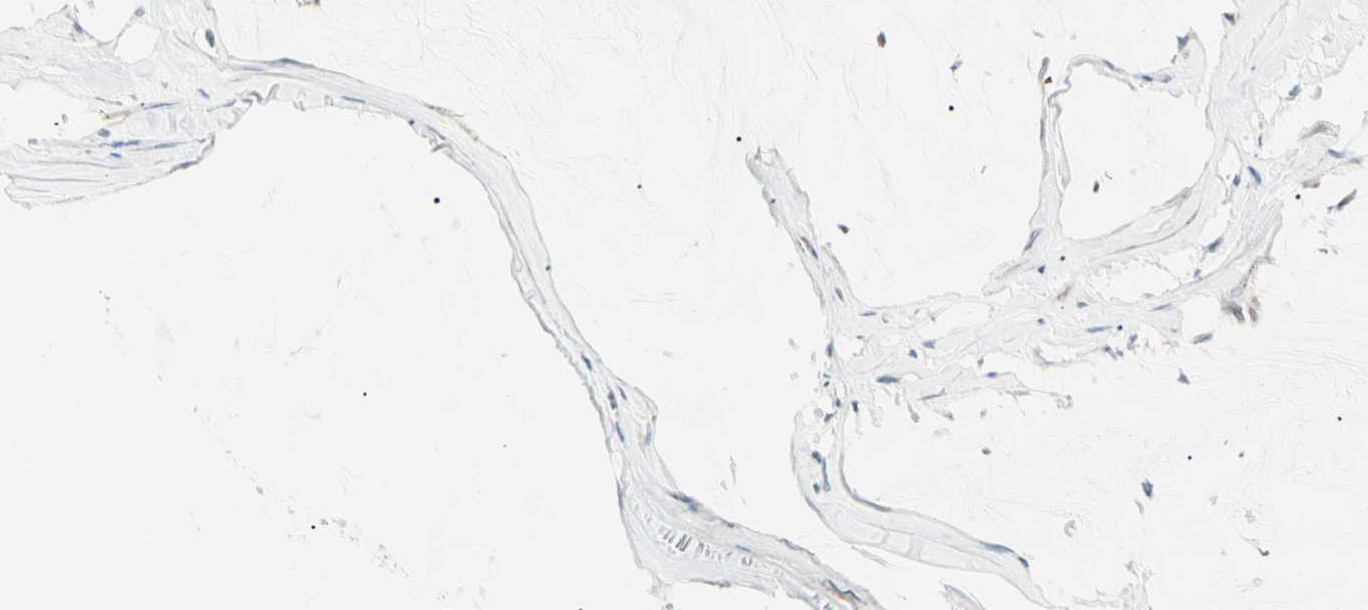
{"staining": {"intensity": "moderate", "quantity": "<25%", "location": "cytoplasmic/membranous"}, "tissue": "ovarian cancer", "cell_type": "Tumor cells", "image_type": "cancer", "snomed": [{"axis": "morphology", "description": "Cystadenocarcinoma, mucinous, NOS"}, {"axis": "topography", "description": "Ovary"}], "caption": "About <25% of tumor cells in ovarian cancer demonstrate moderate cytoplasmic/membranous protein positivity as visualized by brown immunohistochemical staining.", "gene": "ALDH18A1", "patient": {"sex": "female", "age": 39}}